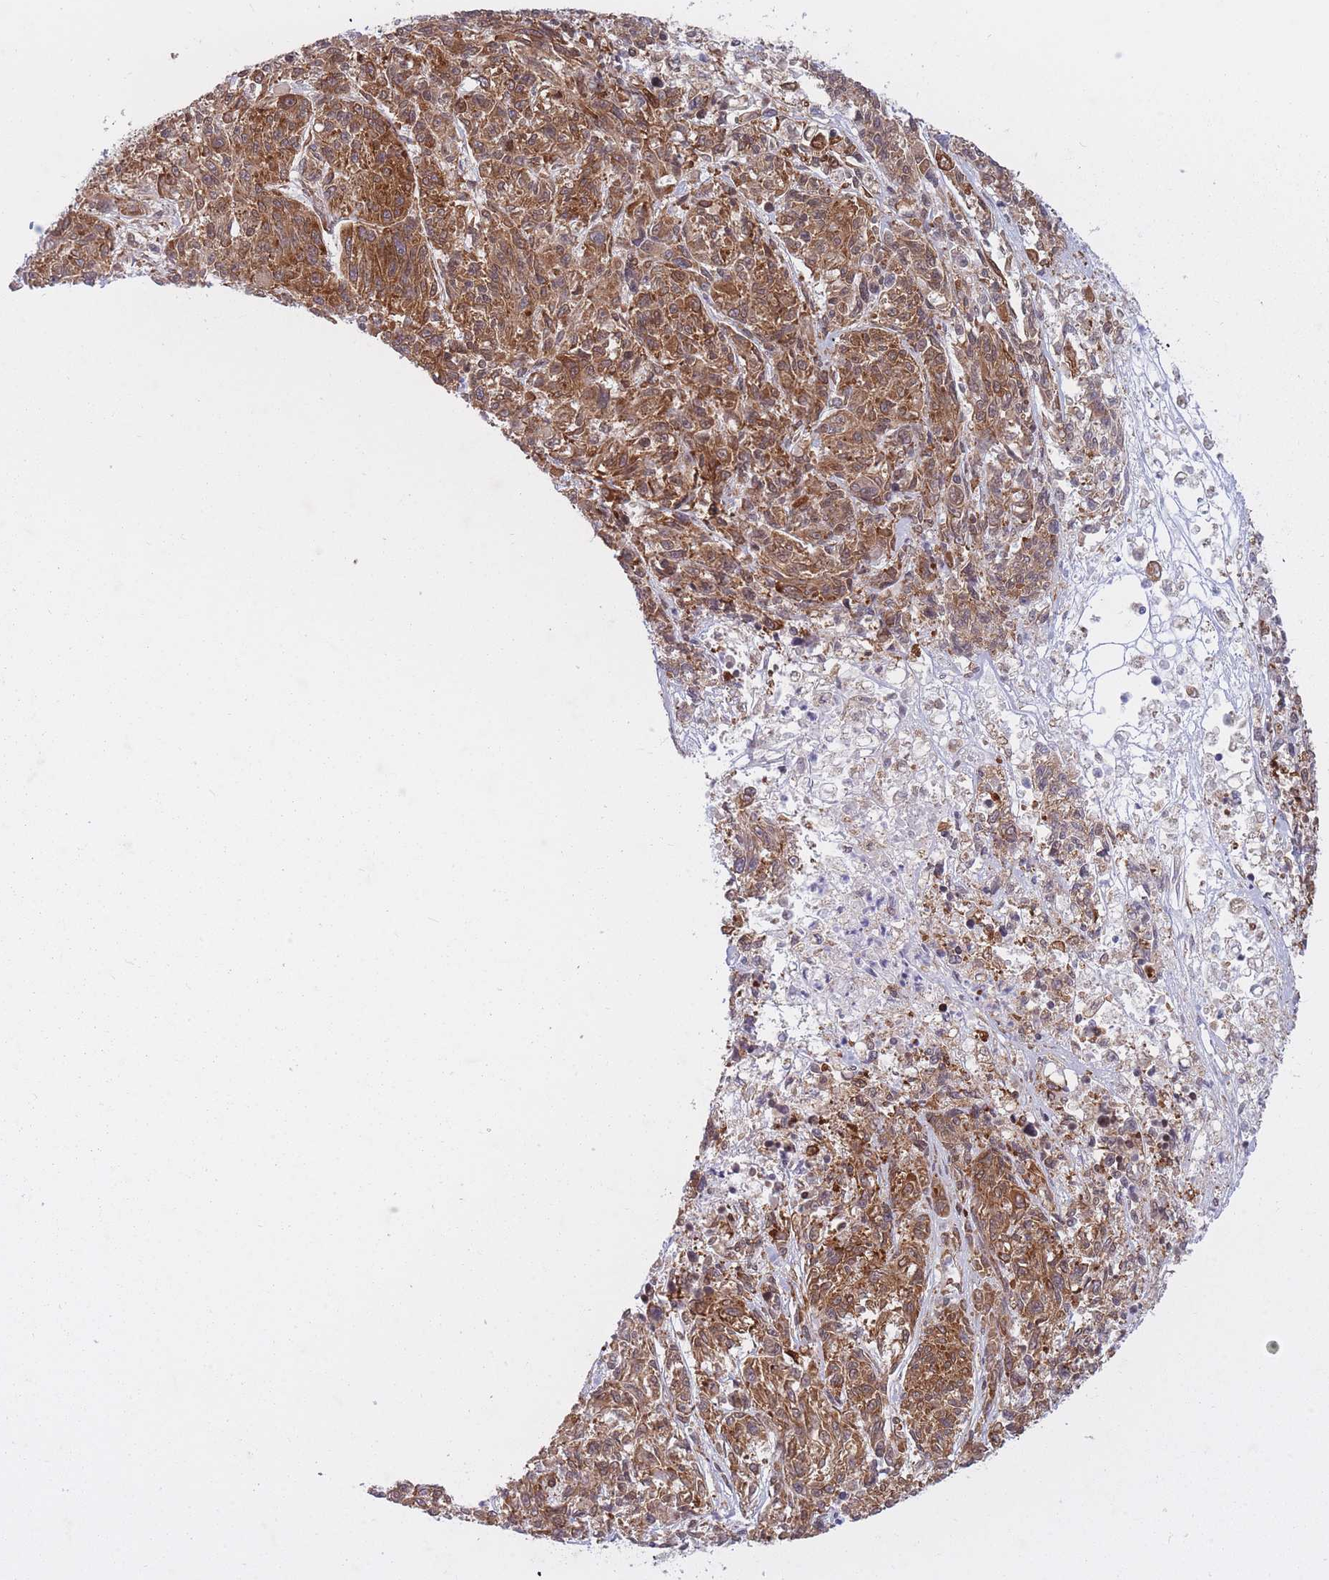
{"staining": {"intensity": "moderate", "quantity": ">75%", "location": "cytoplasmic/membranous"}, "tissue": "melanoma", "cell_type": "Tumor cells", "image_type": "cancer", "snomed": [{"axis": "morphology", "description": "Malignant melanoma, NOS"}, {"axis": "topography", "description": "Skin"}], "caption": "A micrograph of human melanoma stained for a protein exhibits moderate cytoplasmic/membranous brown staining in tumor cells. (DAB IHC, brown staining for protein, blue staining for nuclei).", "gene": "CCDC124", "patient": {"sex": "male", "age": 53}}